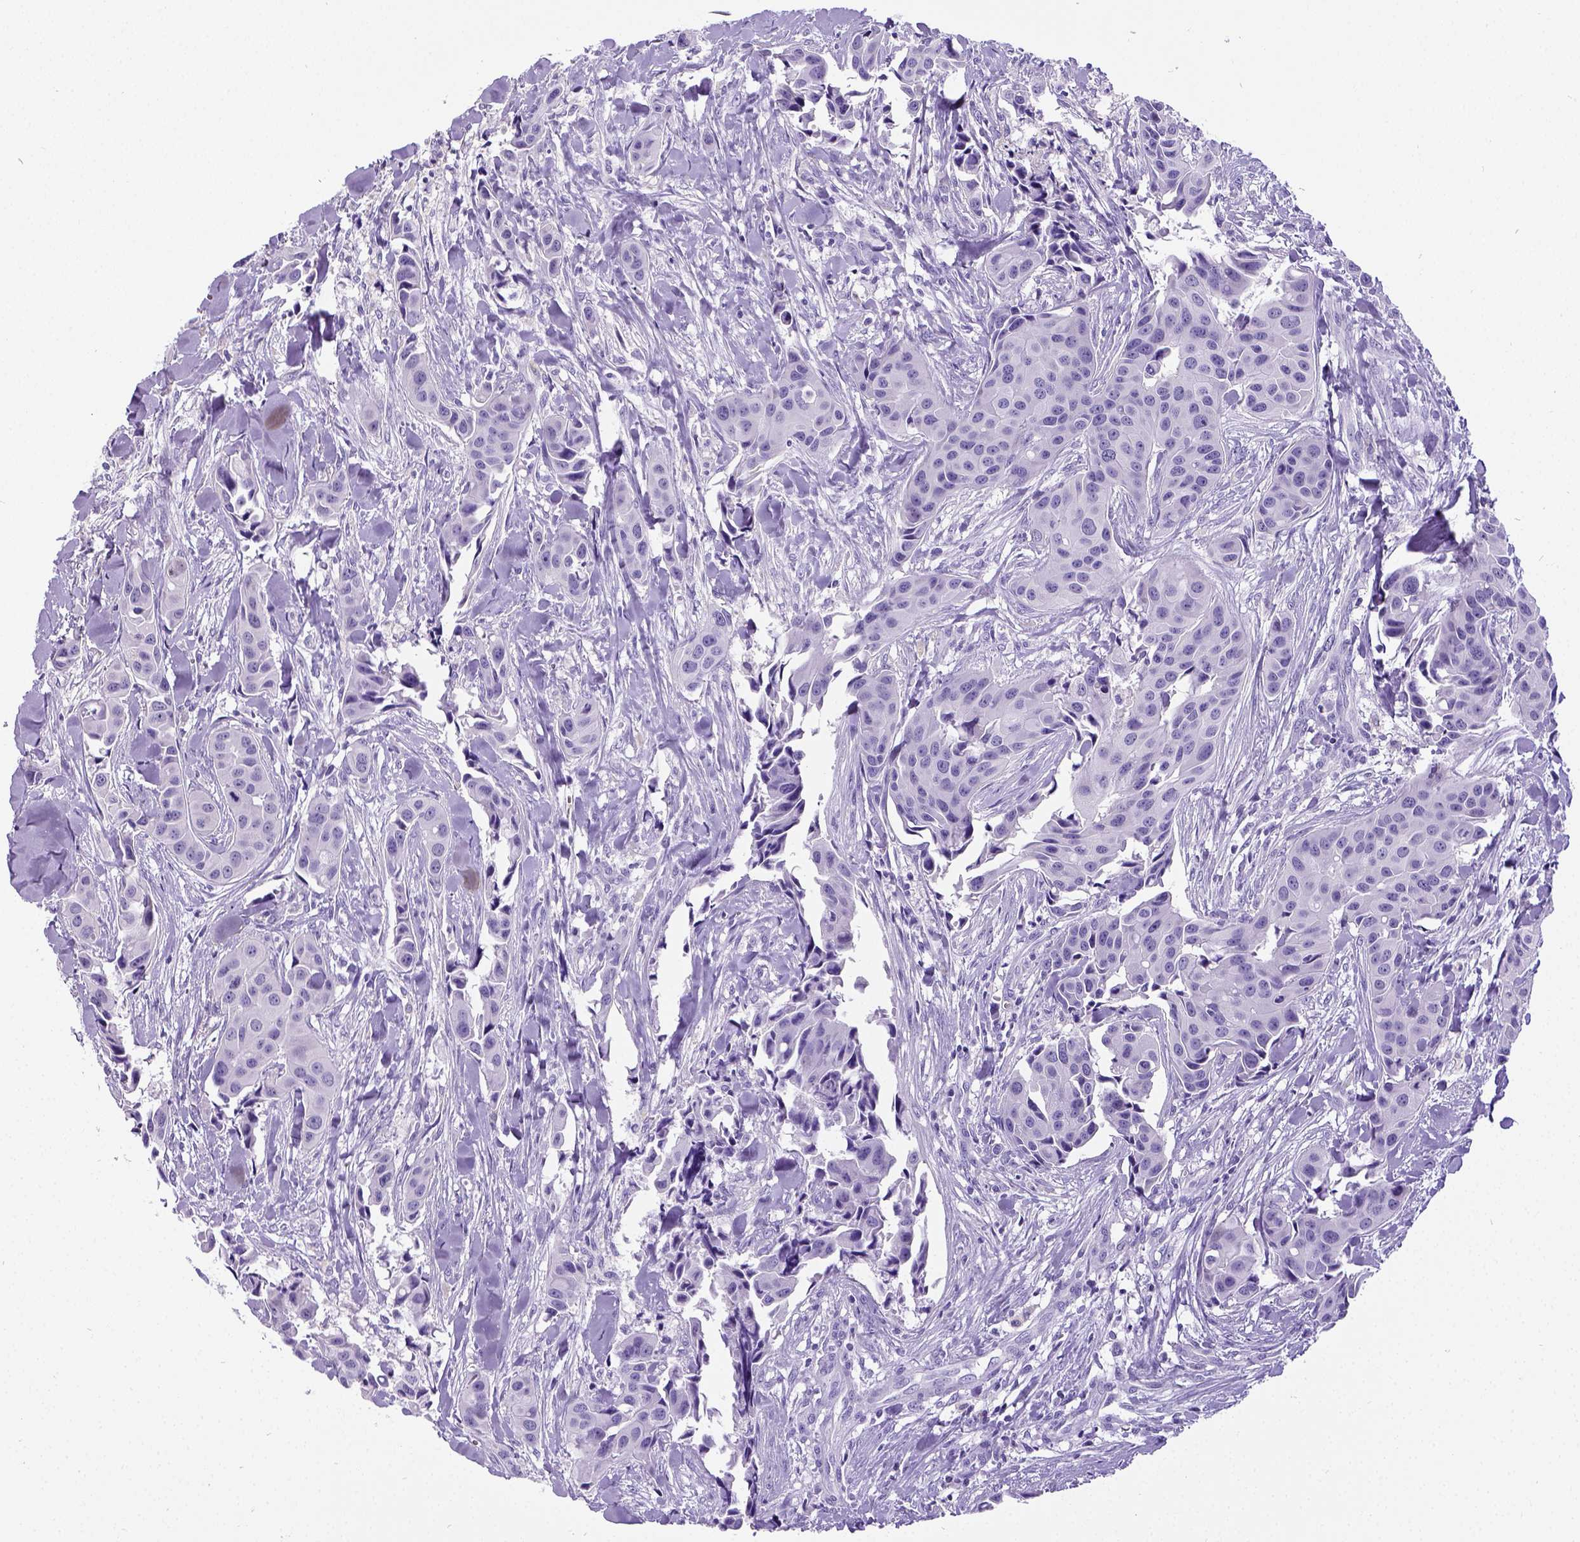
{"staining": {"intensity": "negative", "quantity": "none", "location": "none"}, "tissue": "head and neck cancer", "cell_type": "Tumor cells", "image_type": "cancer", "snomed": [{"axis": "morphology", "description": "Adenocarcinoma, NOS"}, {"axis": "topography", "description": "Head-Neck"}], "caption": "This is a histopathology image of immunohistochemistry (IHC) staining of head and neck cancer, which shows no expression in tumor cells. (Stains: DAB (3,3'-diaminobenzidine) immunohistochemistry with hematoxylin counter stain, Microscopy: brightfield microscopy at high magnification).", "gene": "SATB2", "patient": {"sex": "male", "age": 76}}